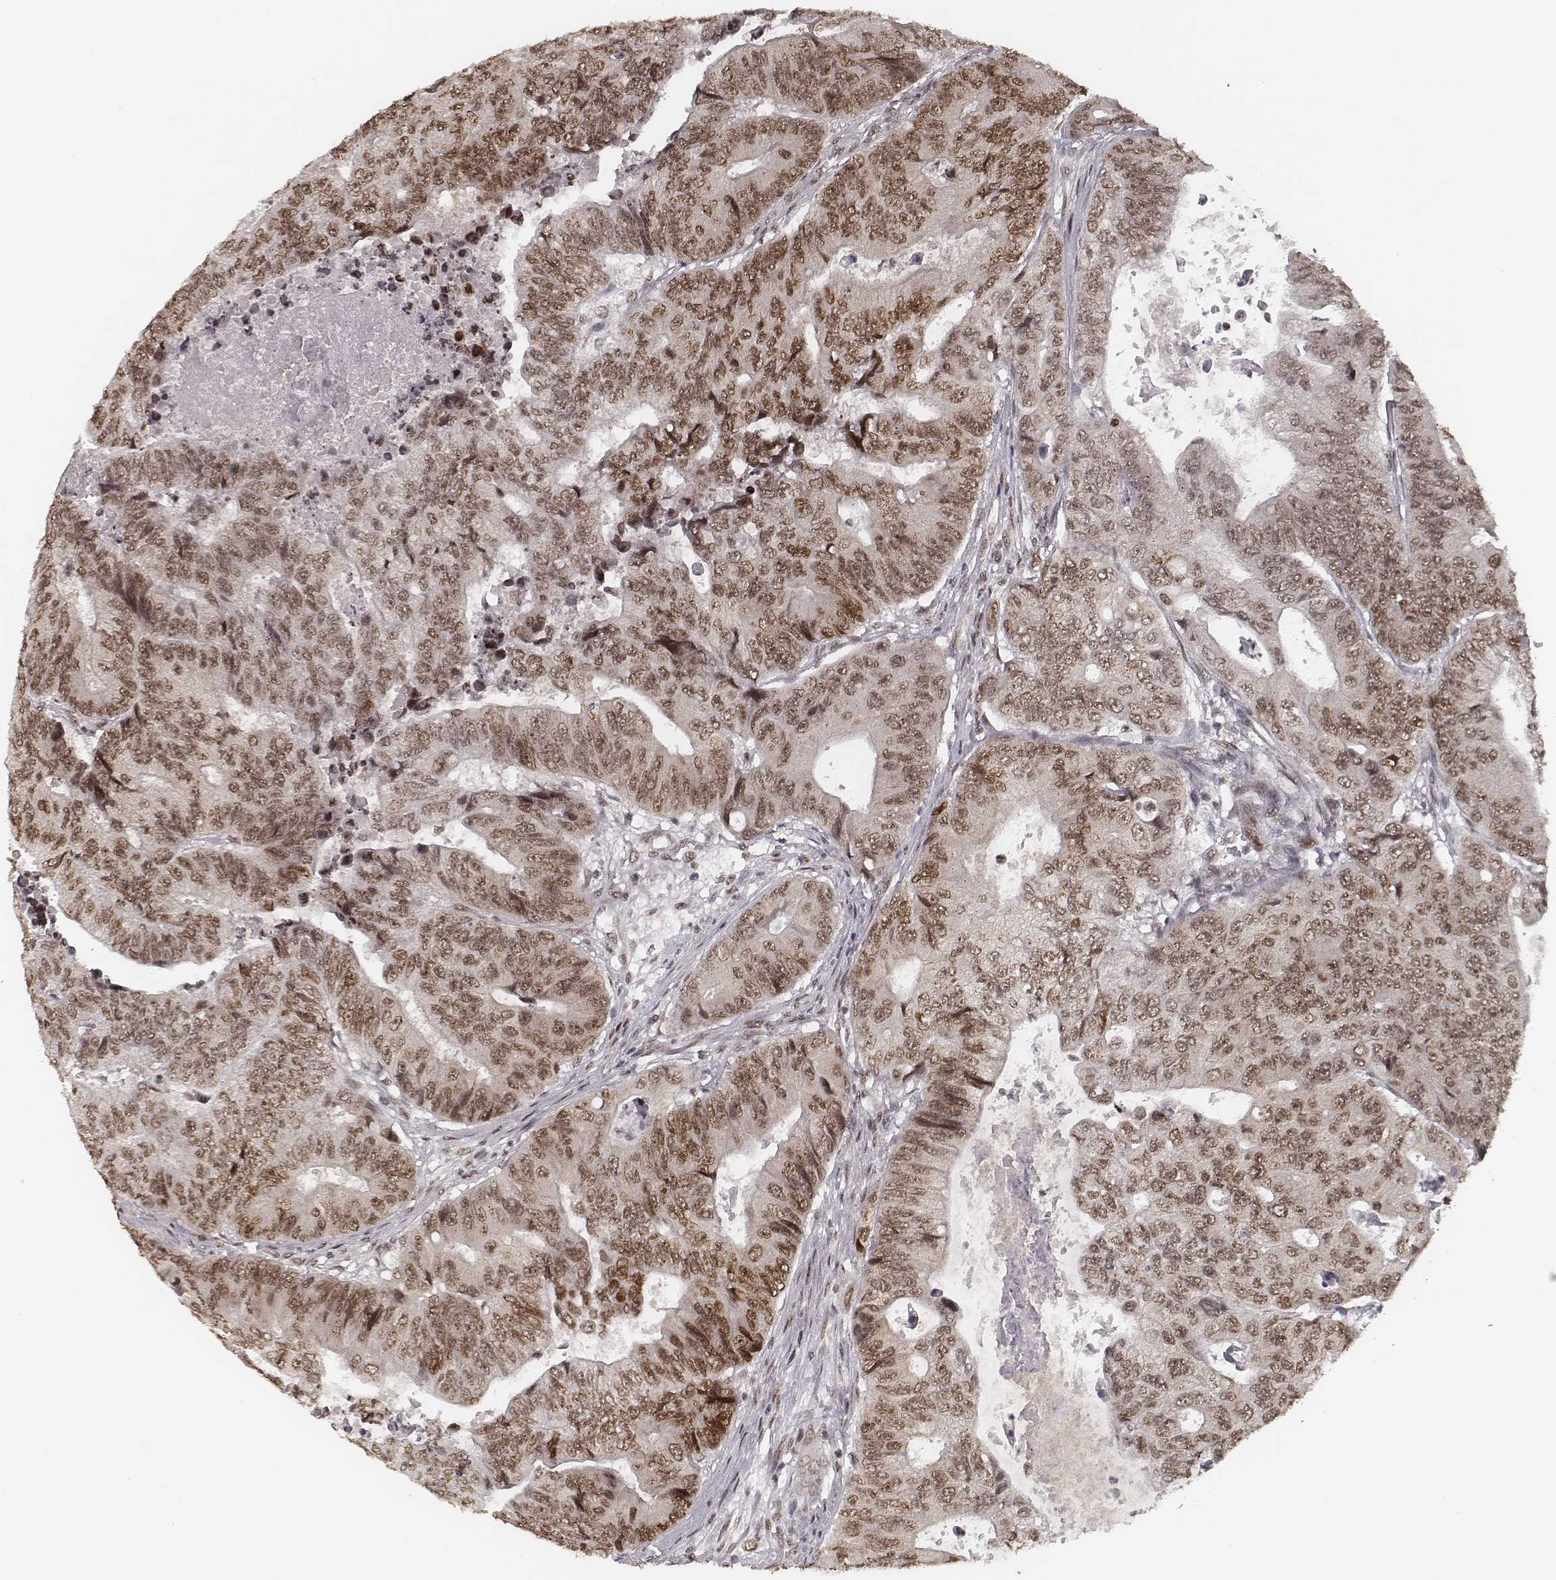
{"staining": {"intensity": "moderate", "quantity": ">75%", "location": "nuclear"}, "tissue": "colorectal cancer", "cell_type": "Tumor cells", "image_type": "cancer", "snomed": [{"axis": "morphology", "description": "Adenocarcinoma, NOS"}, {"axis": "topography", "description": "Colon"}], "caption": "Colorectal cancer was stained to show a protein in brown. There is medium levels of moderate nuclear staining in about >75% of tumor cells. The protein of interest is stained brown, and the nuclei are stained in blue (DAB IHC with brightfield microscopy, high magnification).", "gene": "HMGA2", "patient": {"sex": "female", "age": 48}}